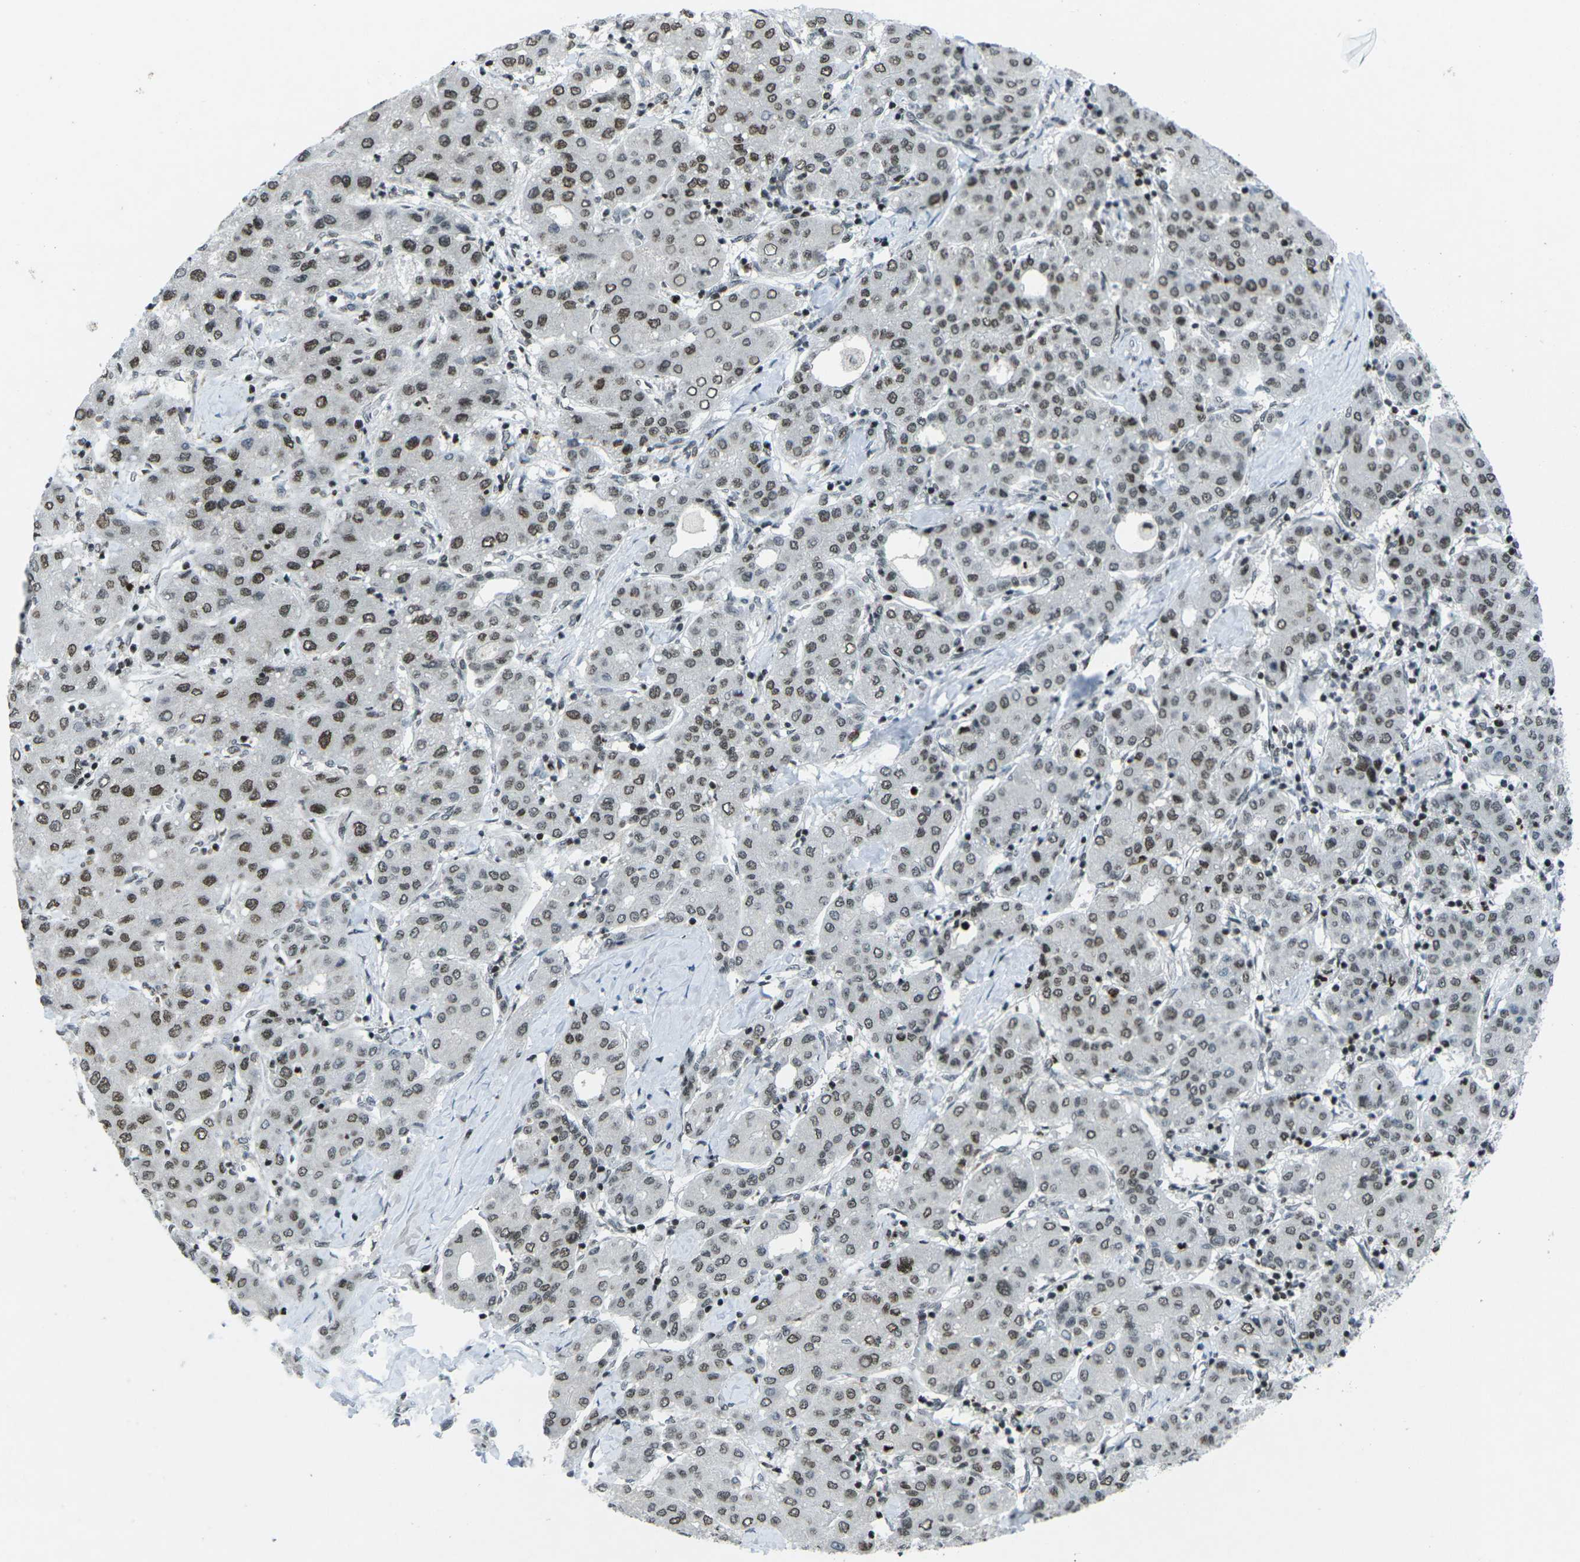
{"staining": {"intensity": "moderate", "quantity": "25%-75%", "location": "nuclear"}, "tissue": "liver cancer", "cell_type": "Tumor cells", "image_type": "cancer", "snomed": [{"axis": "morphology", "description": "Carcinoma, Hepatocellular, NOS"}, {"axis": "topography", "description": "Liver"}], "caption": "Hepatocellular carcinoma (liver) was stained to show a protein in brown. There is medium levels of moderate nuclear positivity in approximately 25%-75% of tumor cells. Immunohistochemistry (ihc) stains the protein in brown and the nuclei are stained blue.", "gene": "EME1", "patient": {"sex": "male", "age": 65}}